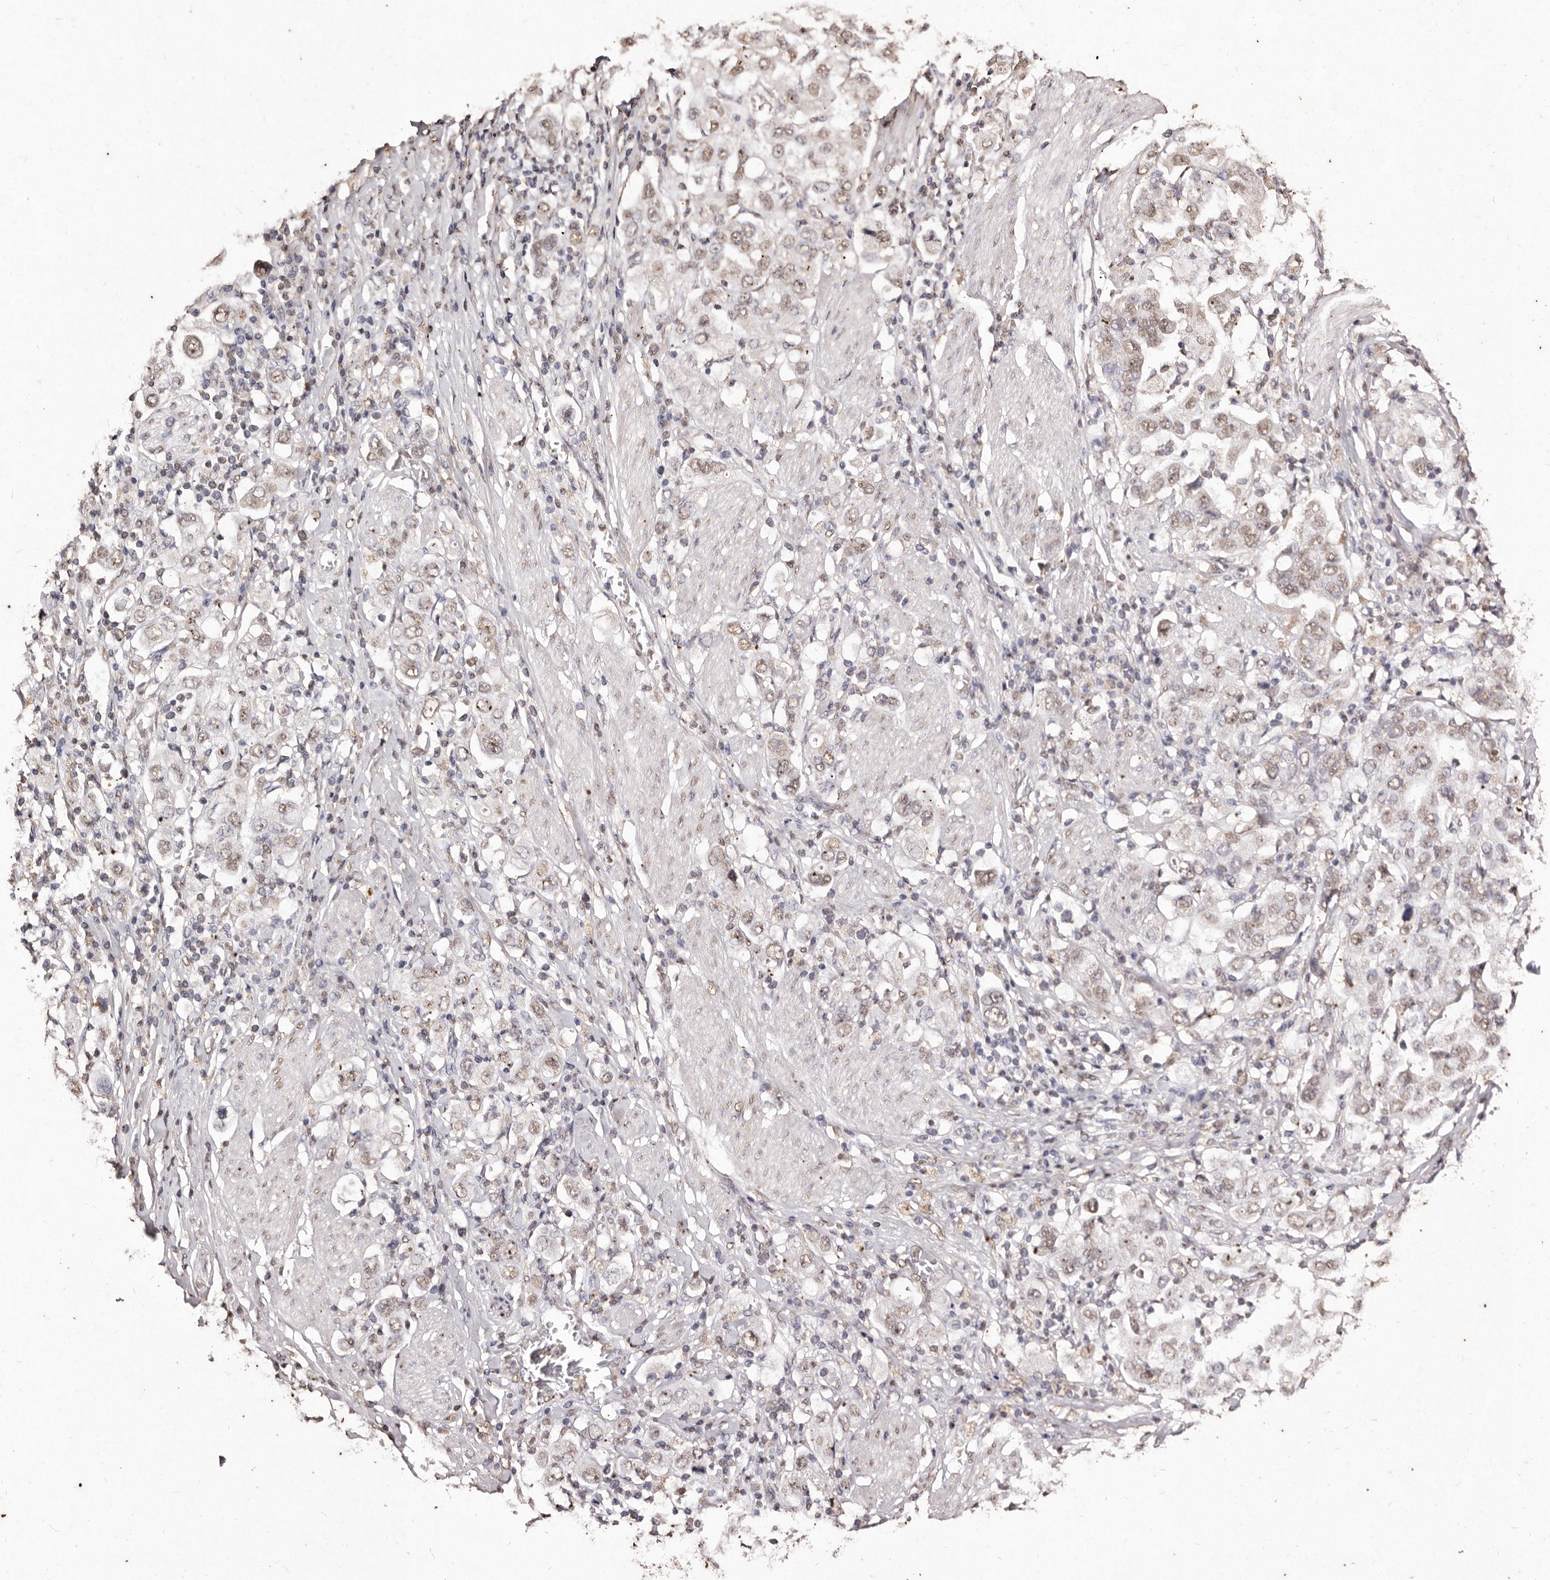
{"staining": {"intensity": "weak", "quantity": ">75%", "location": "nuclear"}, "tissue": "stomach cancer", "cell_type": "Tumor cells", "image_type": "cancer", "snomed": [{"axis": "morphology", "description": "Adenocarcinoma, NOS"}, {"axis": "topography", "description": "Stomach, upper"}], "caption": "There is low levels of weak nuclear expression in tumor cells of stomach cancer (adenocarcinoma), as demonstrated by immunohistochemical staining (brown color).", "gene": "ERBB4", "patient": {"sex": "male", "age": 62}}